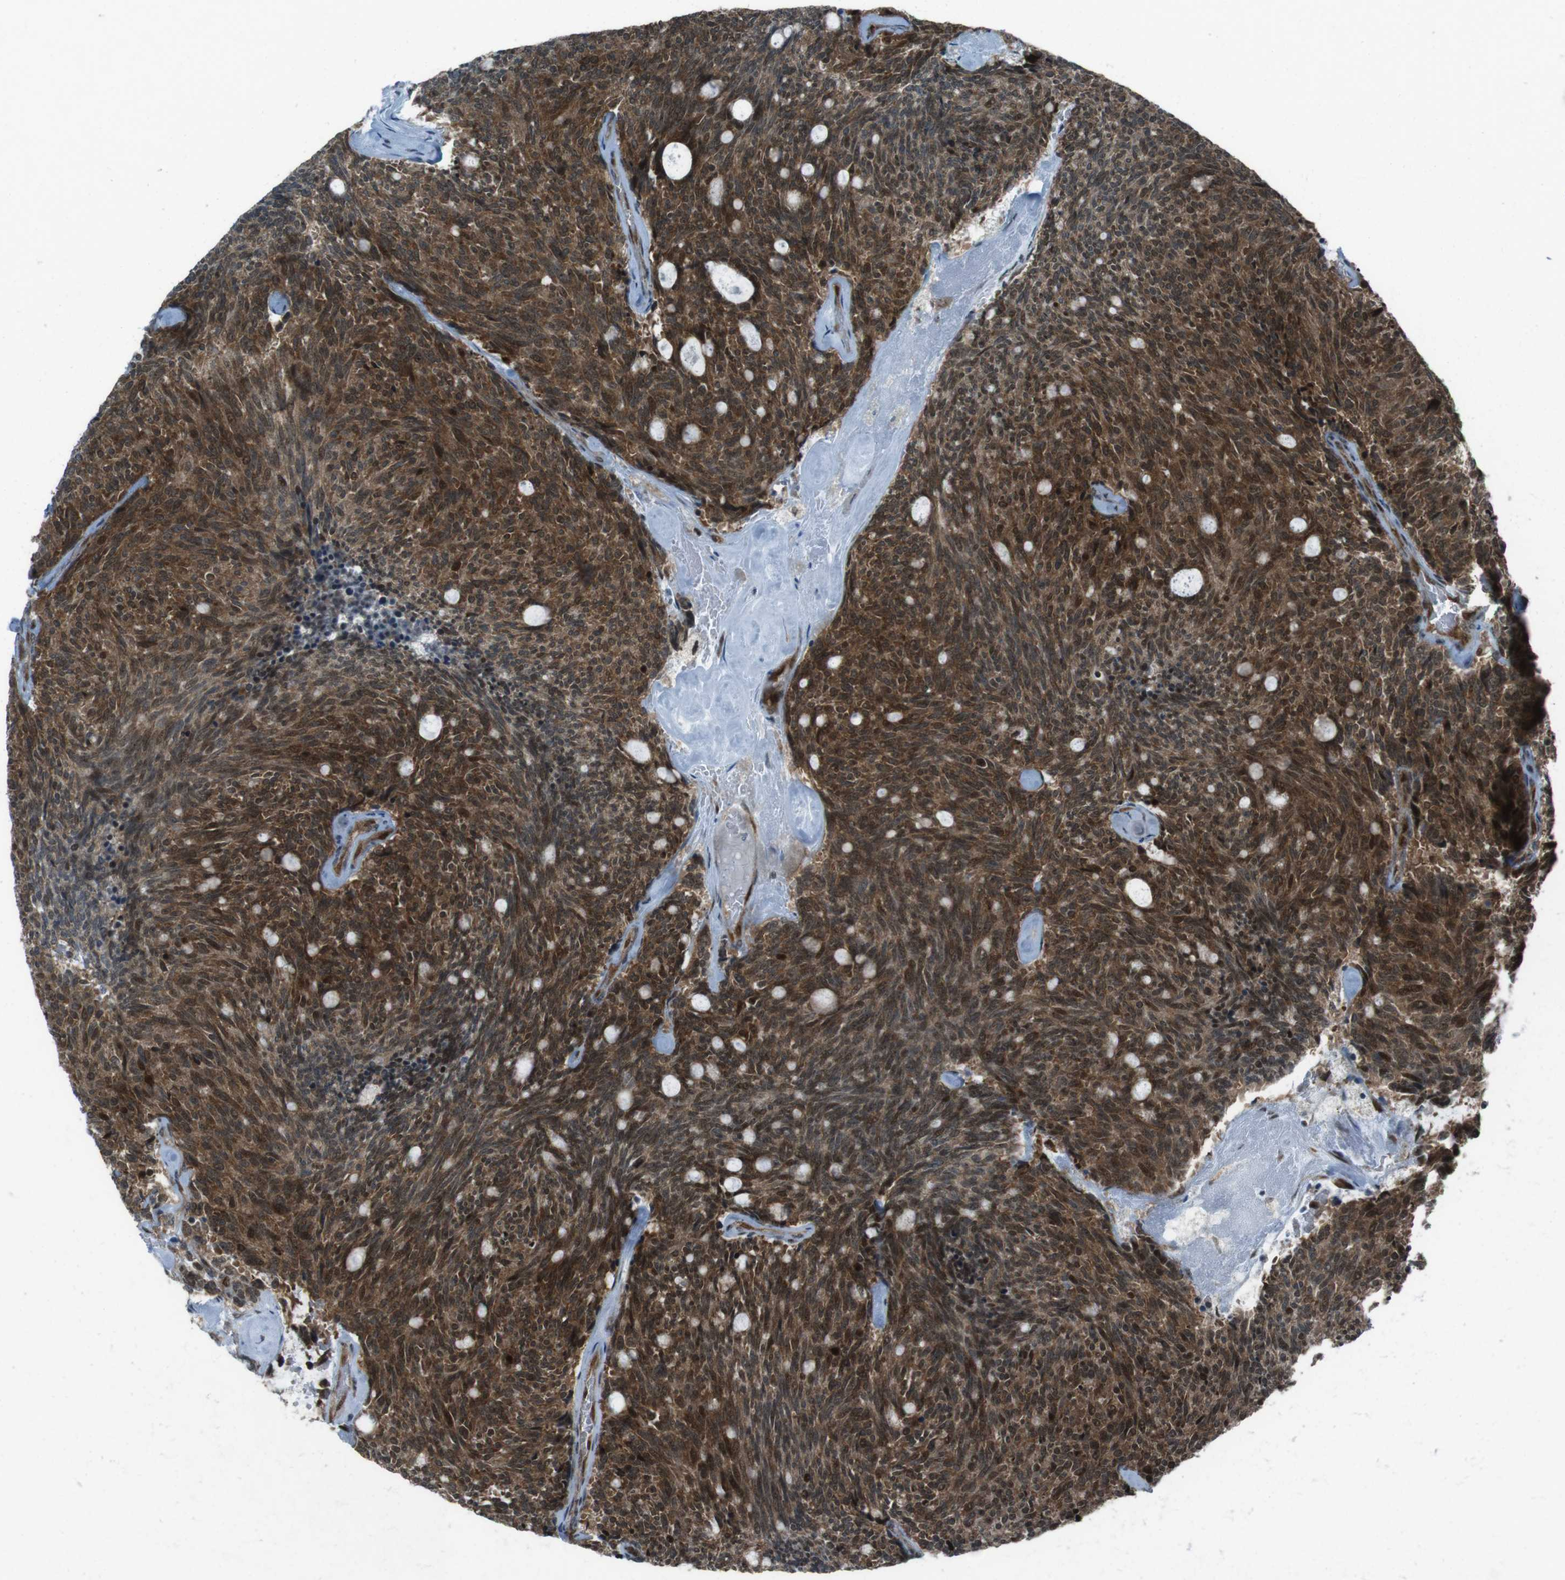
{"staining": {"intensity": "moderate", "quantity": ">75%", "location": "cytoplasmic/membranous"}, "tissue": "carcinoid", "cell_type": "Tumor cells", "image_type": "cancer", "snomed": [{"axis": "morphology", "description": "Carcinoid, malignant, NOS"}, {"axis": "topography", "description": "Pancreas"}], "caption": "Moderate cytoplasmic/membranous staining is present in about >75% of tumor cells in carcinoid. (IHC, brightfield microscopy, high magnification).", "gene": "CSNK1D", "patient": {"sex": "female", "age": 54}}